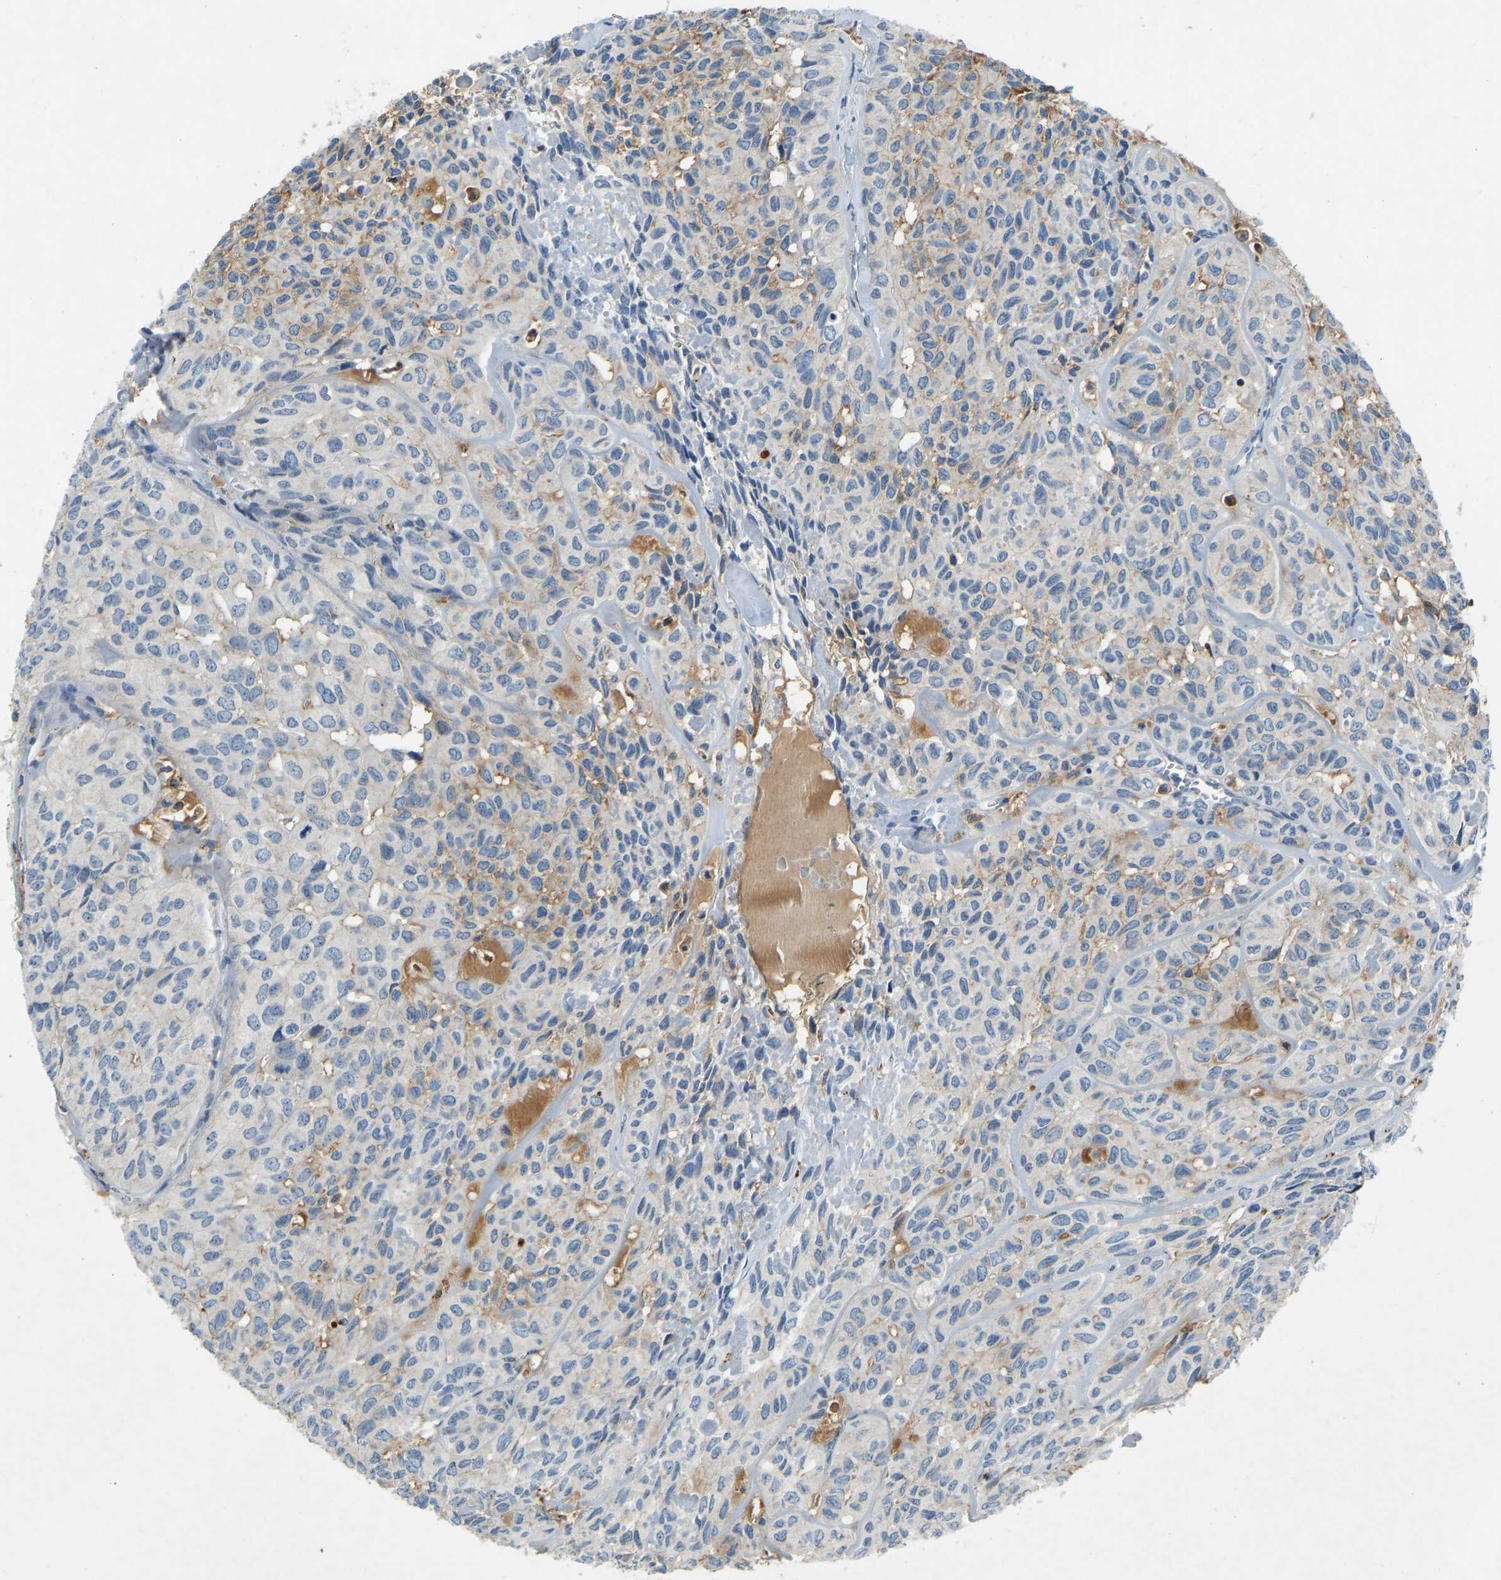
{"staining": {"intensity": "negative", "quantity": "none", "location": "none"}, "tissue": "head and neck cancer", "cell_type": "Tumor cells", "image_type": "cancer", "snomed": [{"axis": "morphology", "description": "Adenocarcinoma, NOS"}, {"axis": "topography", "description": "Salivary gland, NOS"}, {"axis": "topography", "description": "Head-Neck"}], "caption": "Head and neck cancer was stained to show a protein in brown. There is no significant staining in tumor cells. The staining is performed using DAB brown chromogen with nuclei counter-stained in using hematoxylin.", "gene": "THBS4", "patient": {"sex": "female", "age": 76}}